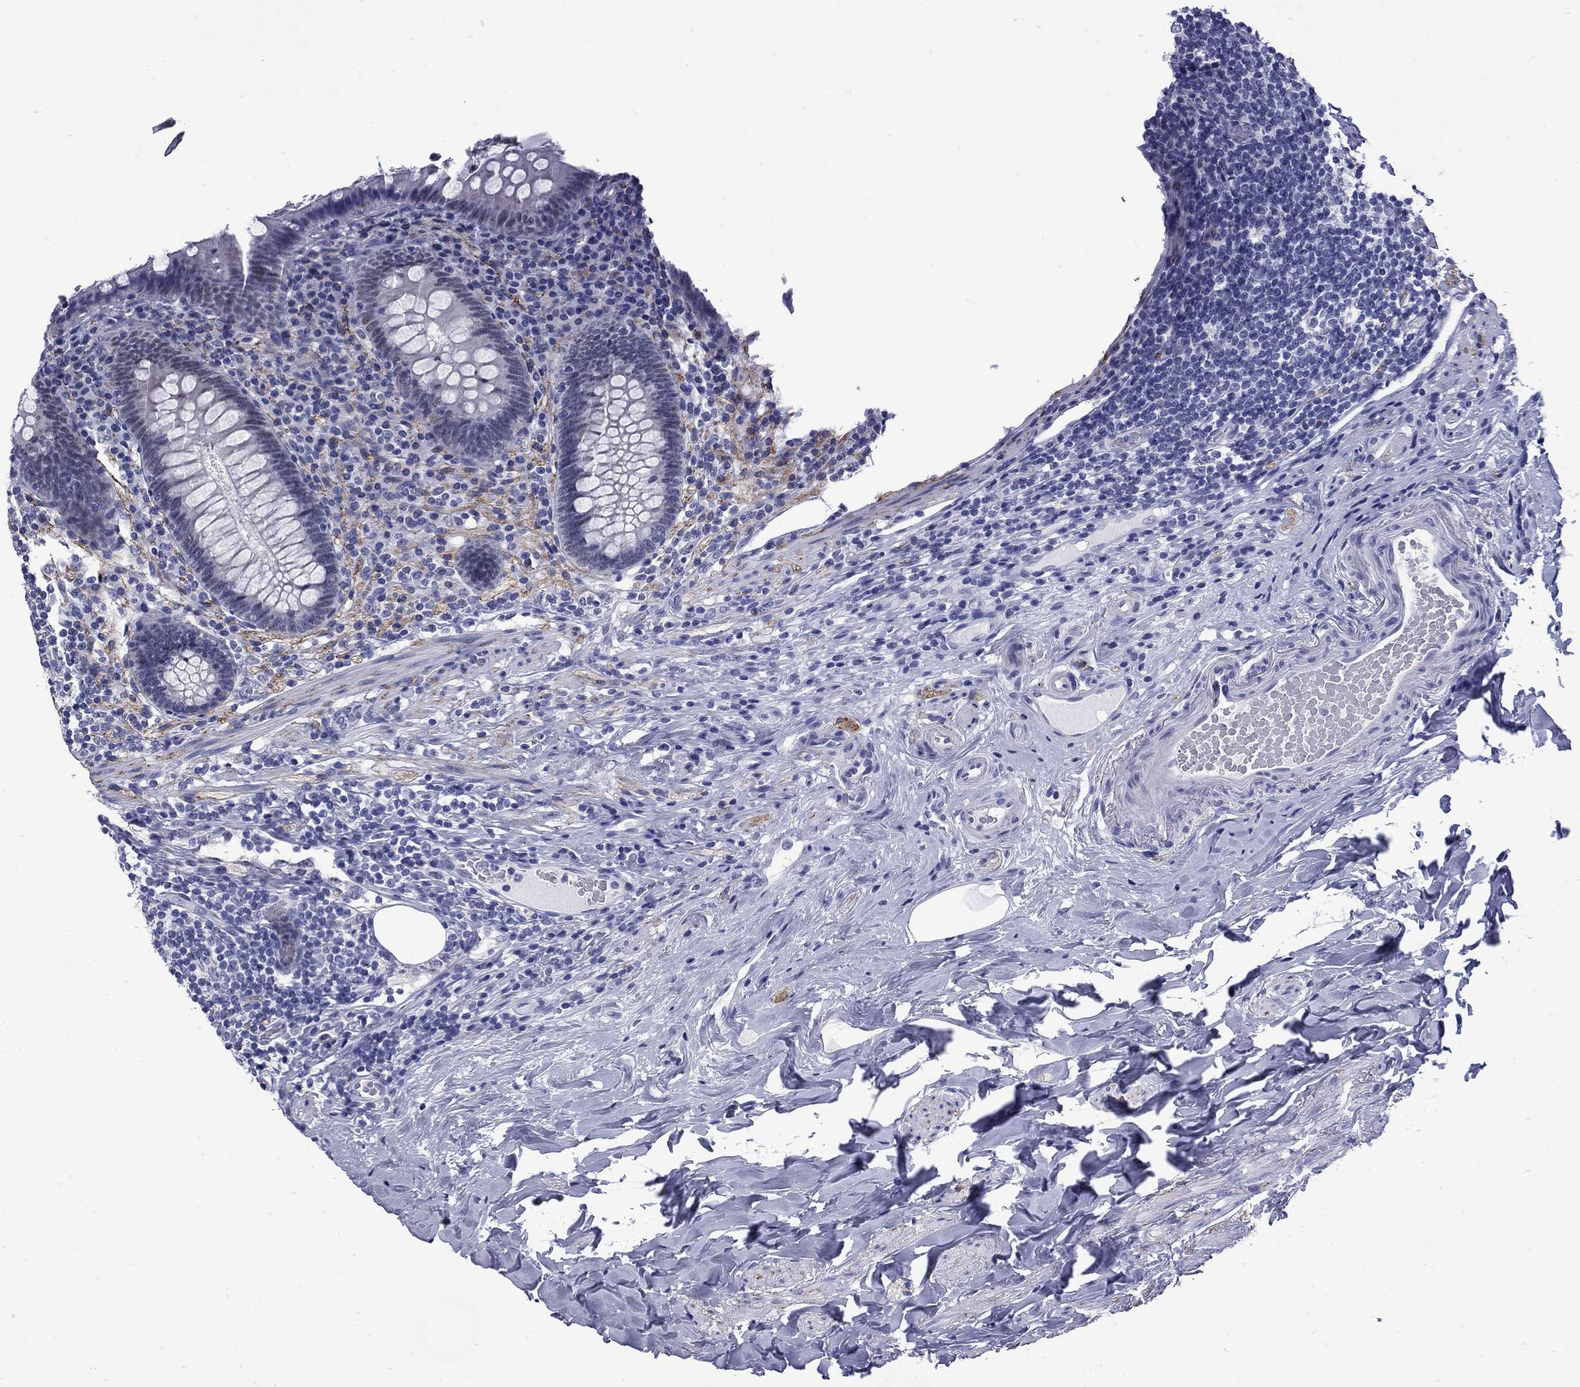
{"staining": {"intensity": "negative", "quantity": "none", "location": "none"}, "tissue": "appendix", "cell_type": "Glandular cells", "image_type": "normal", "snomed": [{"axis": "morphology", "description": "Normal tissue, NOS"}, {"axis": "topography", "description": "Appendix"}], "caption": "Immunohistochemical staining of benign human appendix demonstrates no significant expression in glandular cells.", "gene": "MGARP", "patient": {"sex": "male", "age": 47}}